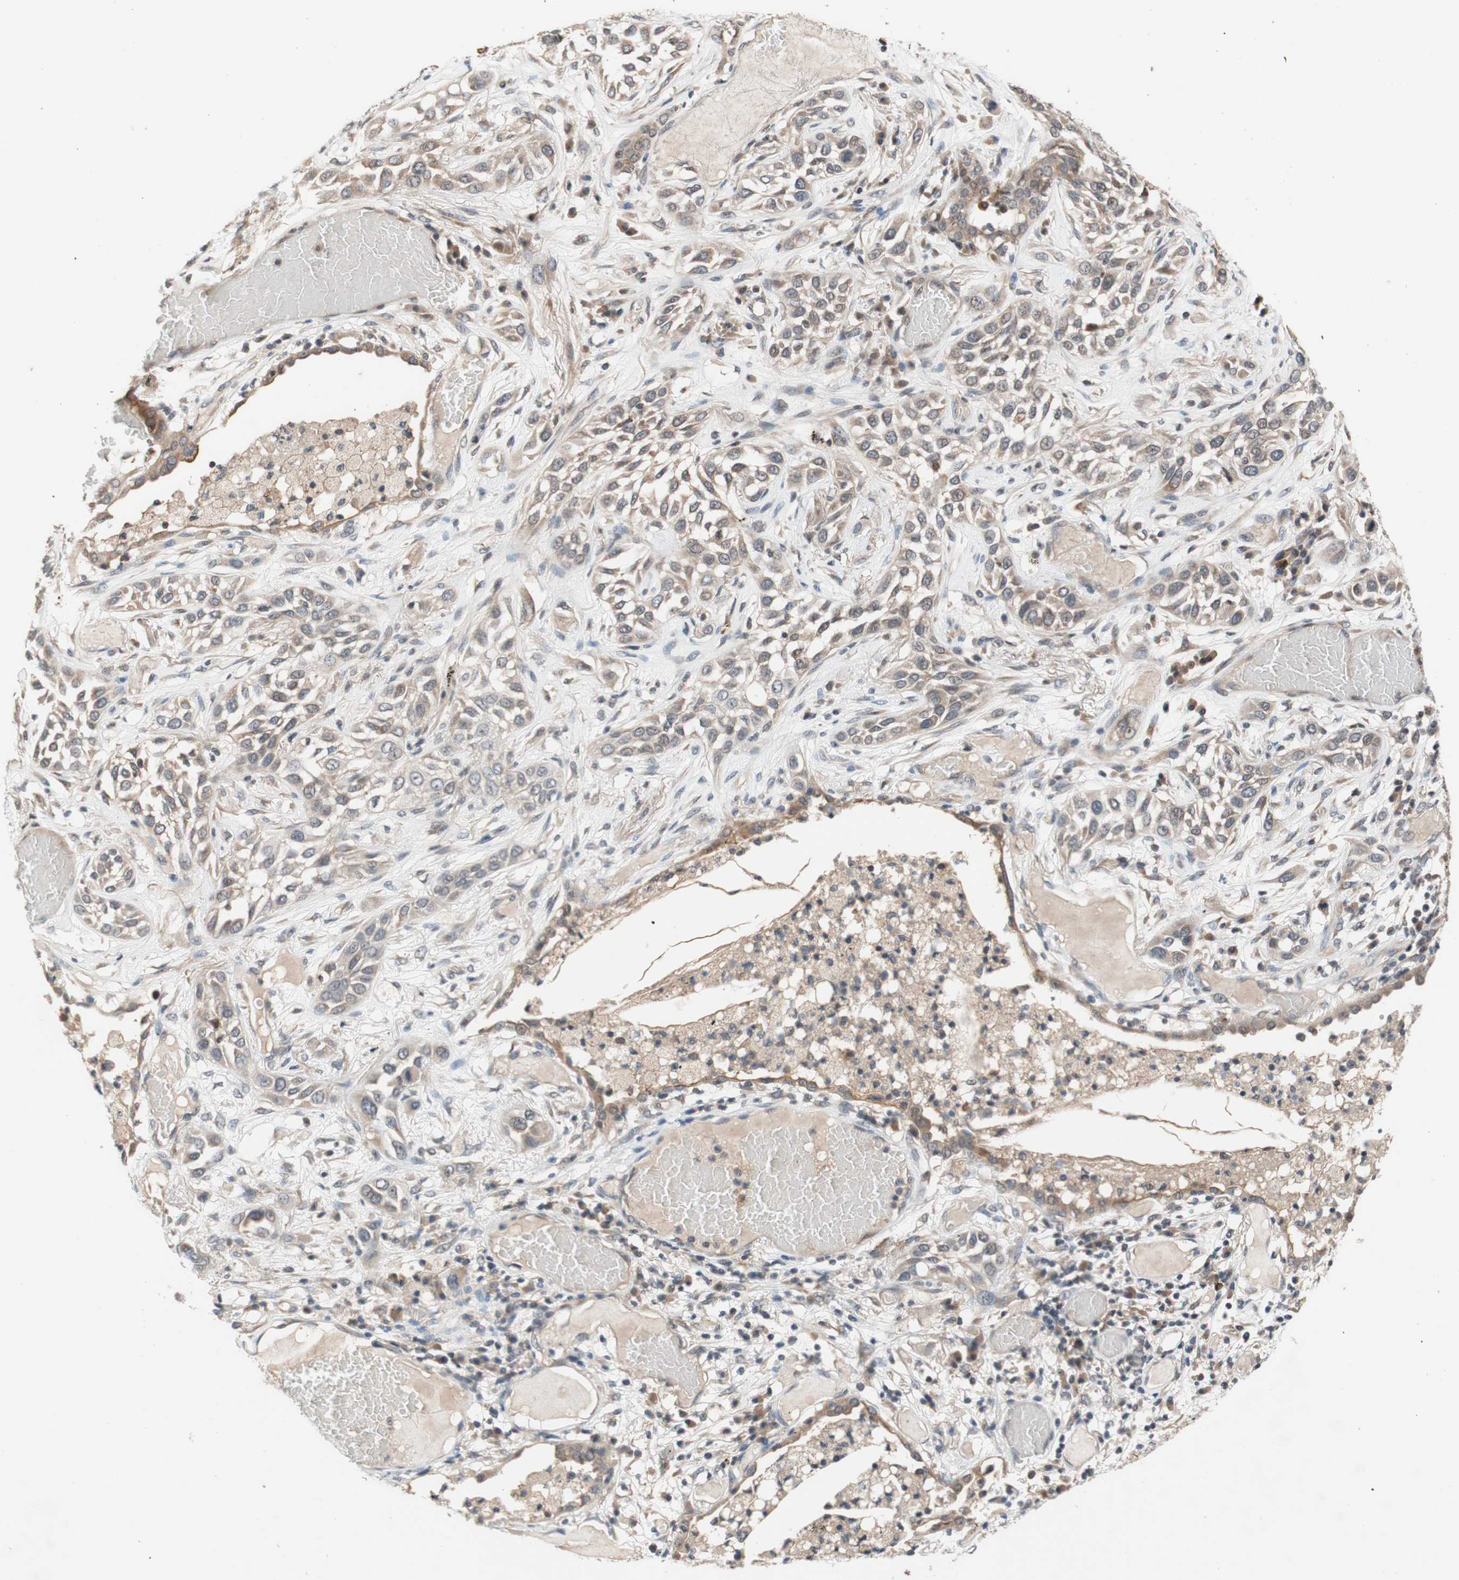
{"staining": {"intensity": "weak", "quantity": ">75%", "location": "cytoplasmic/membranous"}, "tissue": "lung cancer", "cell_type": "Tumor cells", "image_type": "cancer", "snomed": [{"axis": "morphology", "description": "Squamous cell carcinoma, NOS"}, {"axis": "topography", "description": "Lung"}], "caption": "A brown stain shows weak cytoplasmic/membranous positivity of a protein in lung cancer (squamous cell carcinoma) tumor cells. The protein of interest is shown in brown color, while the nuclei are stained blue.", "gene": "CD55", "patient": {"sex": "male", "age": 71}}